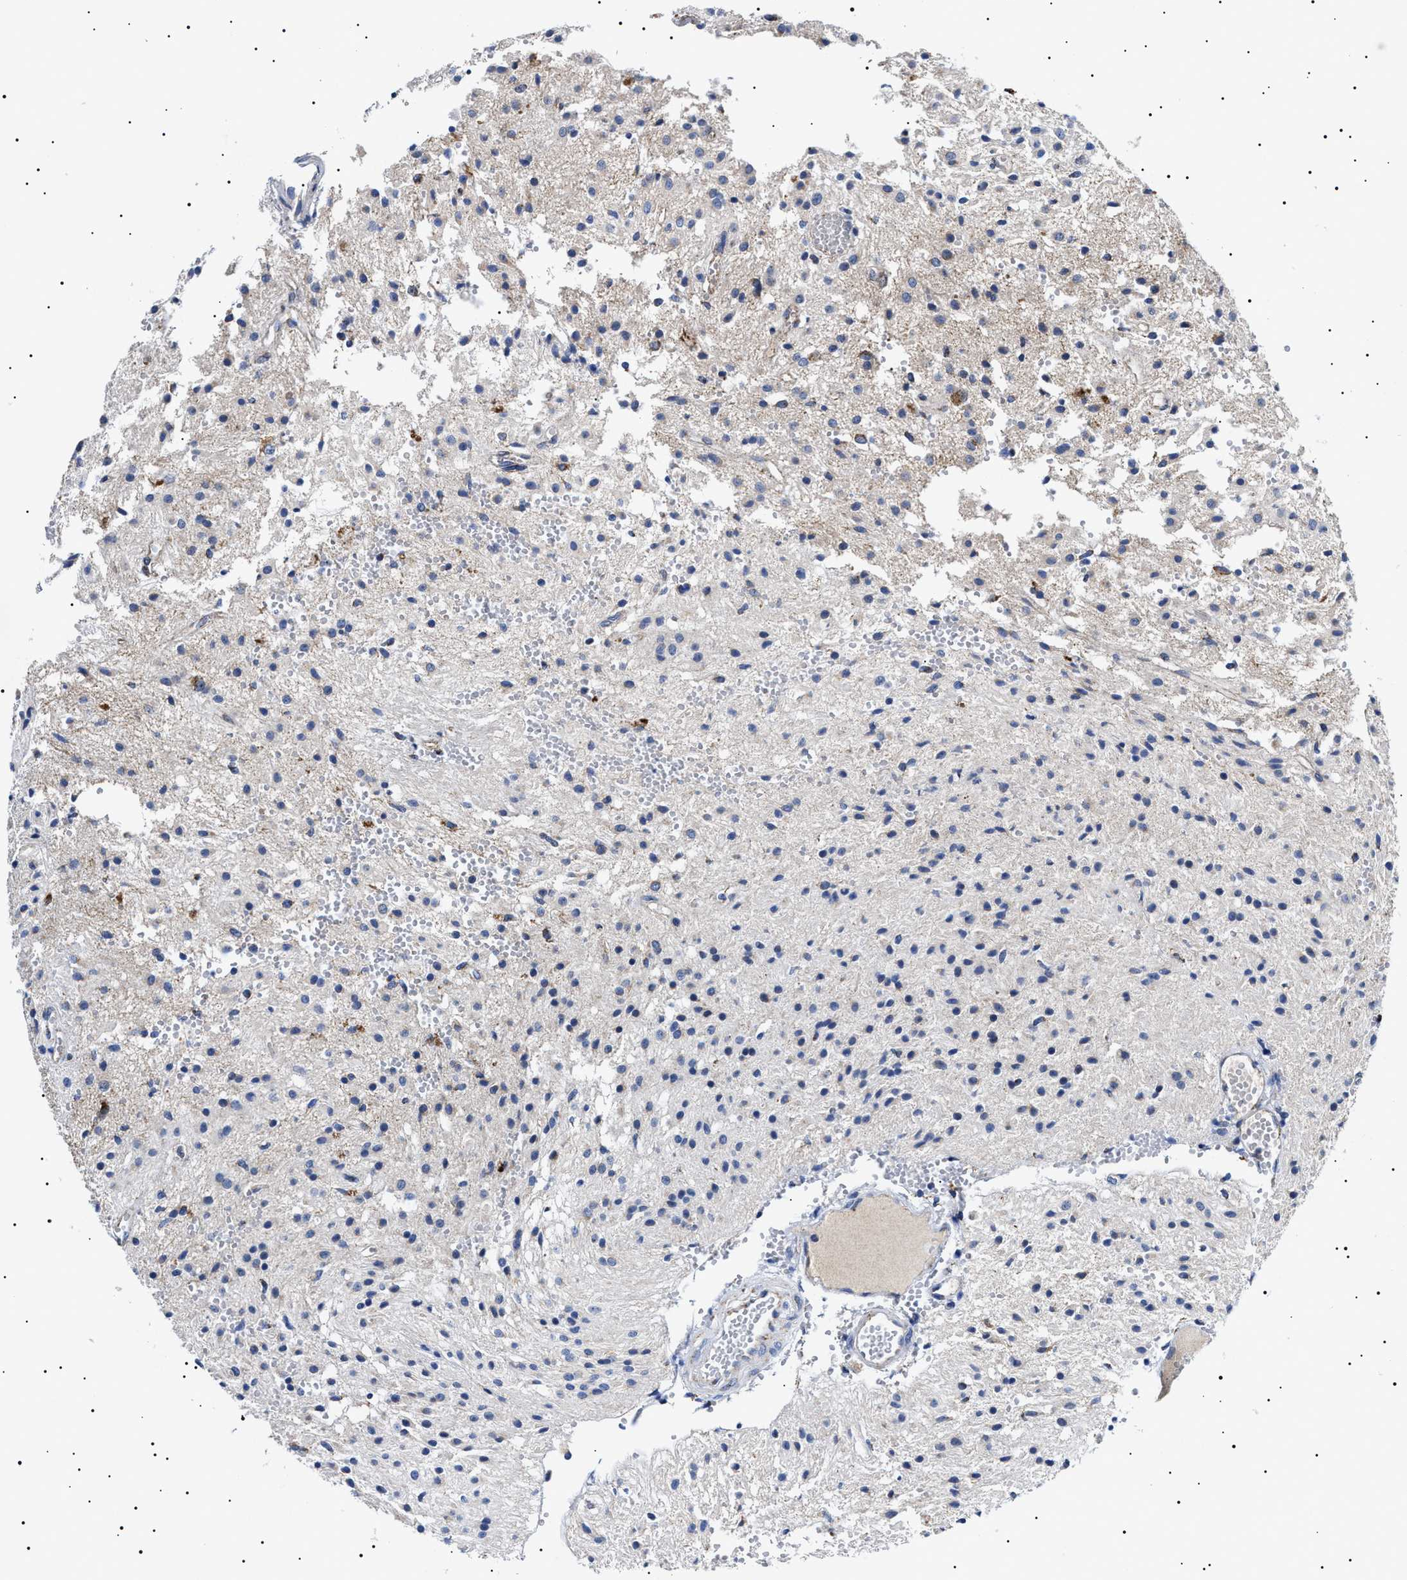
{"staining": {"intensity": "weak", "quantity": "<25%", "location": "cytoplasmic/membranous"}, "tissue": "glioma", "cell_type": "Tumor cells", "image_type": "cancer", "snomed": [{"axis": "morphology", "description": "Glioma, malignant, High grade"}, {"axis": "topography", "description": "Brain"}], "caption": "DAB (3,3'-diaminobenzidine) immunohistochemical staining of human glioma displays no significant staining in tumor cells. (DAB immunohistochemistry (IHC), high magnification).", "gene": "CHRDL2", "patient": {"sex": "female", "age": 59}}